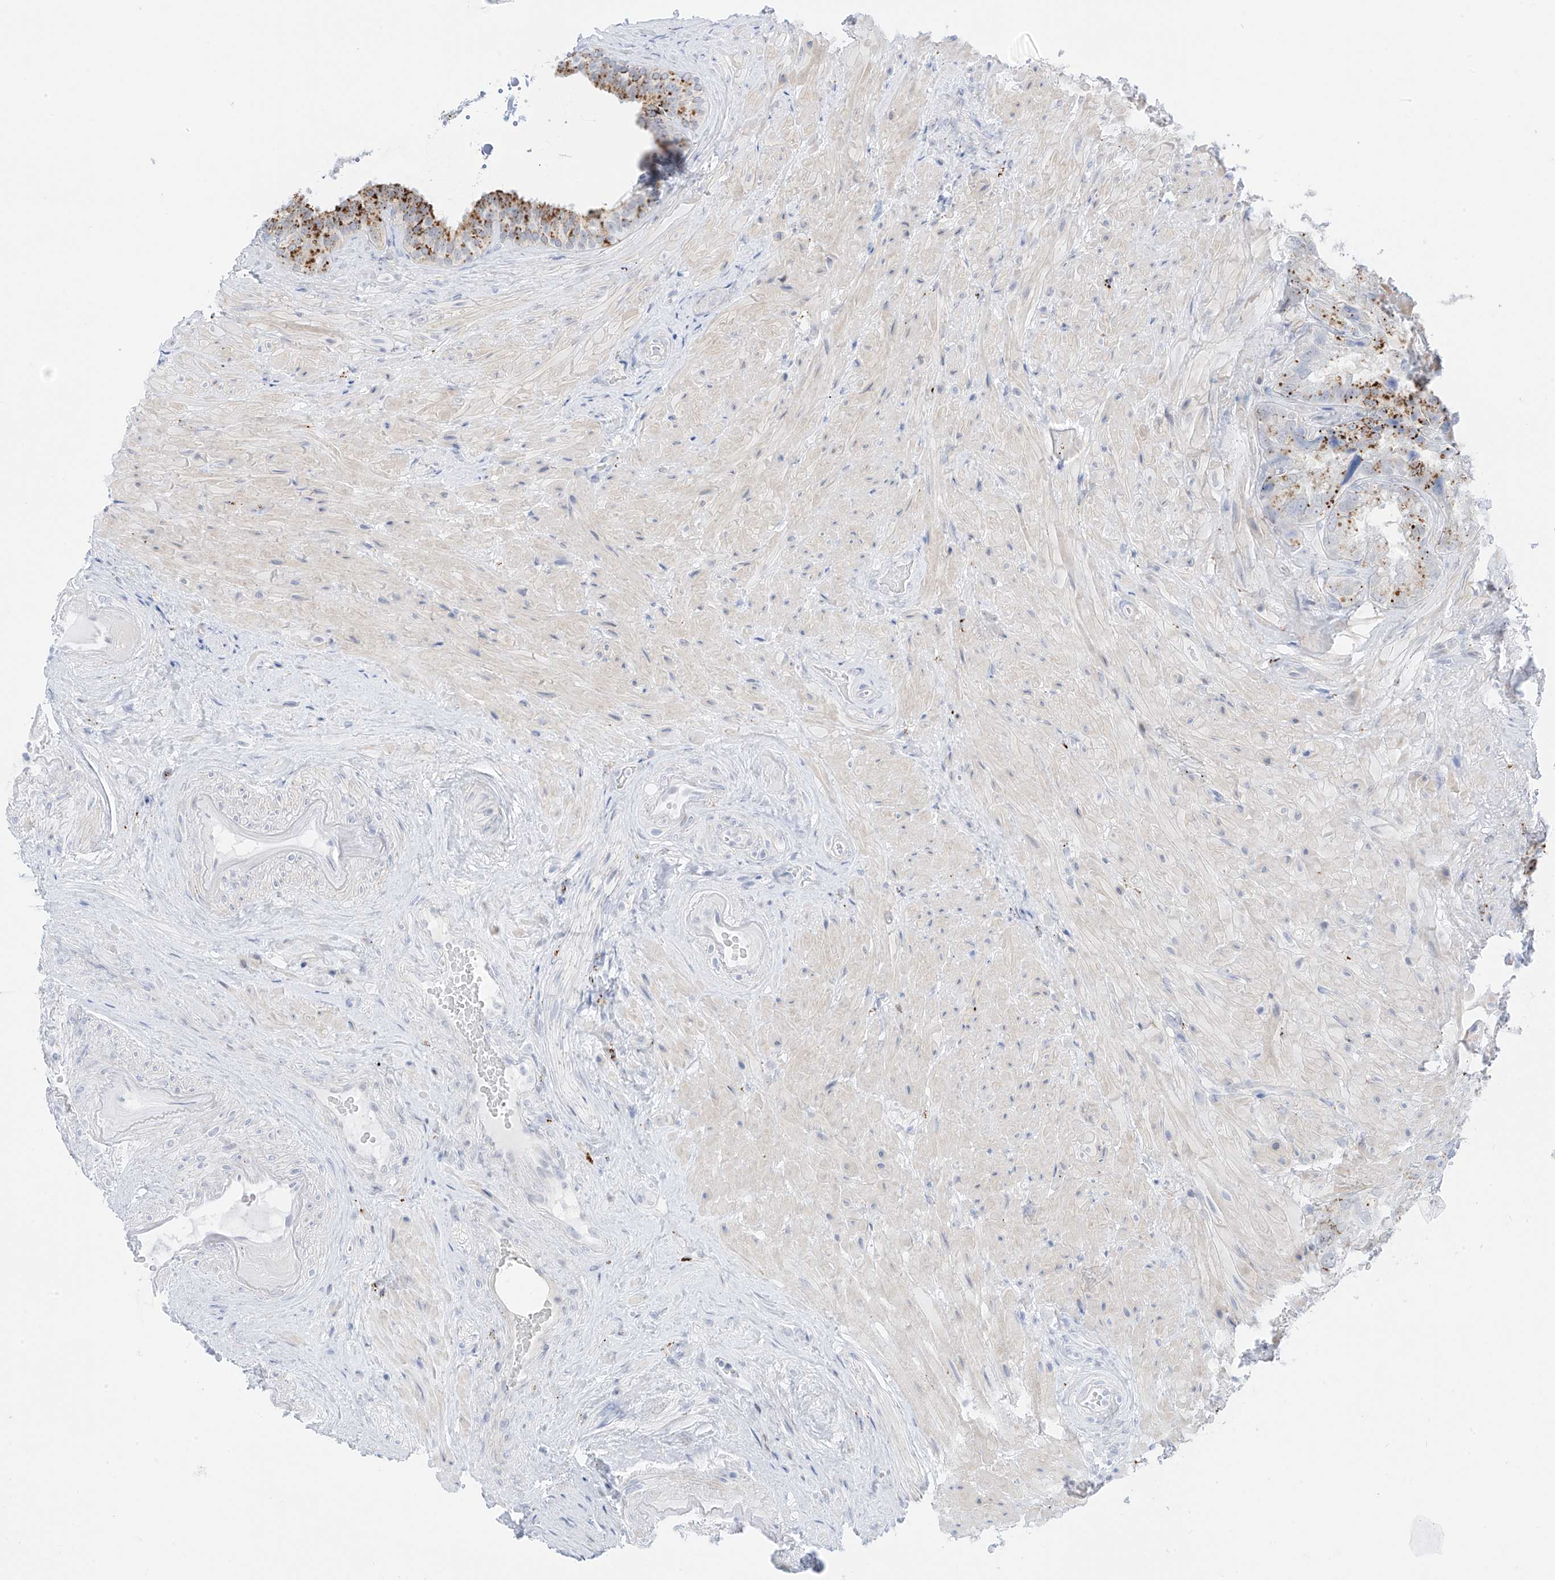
{"staining": {"intensity": "moderate", "quantity": ">75%", "location": "cytoplasmic/membranous"}, "tissue": "seminal vesicle", "cell_type": "Glandular cells", "image_type": "normal", "snomed": [{"axis": "morphology", "description": "Normal tissue, NOS"}, {"axis": "topography", "description": "Seminal veicle"}, {"axis": "topography", "description": "Peripheral nerve tissue"}], "caption": "The image reveals staining of benign seminal vesicle, revealing moderate cytoplasmic/membranous protein expression (brown color) within glandular cells. (DAB IHC, brown staining for protein, blue staining for nuclei).", "gene": "PSPH", "patient": {"sex": "male", "age": 63}}